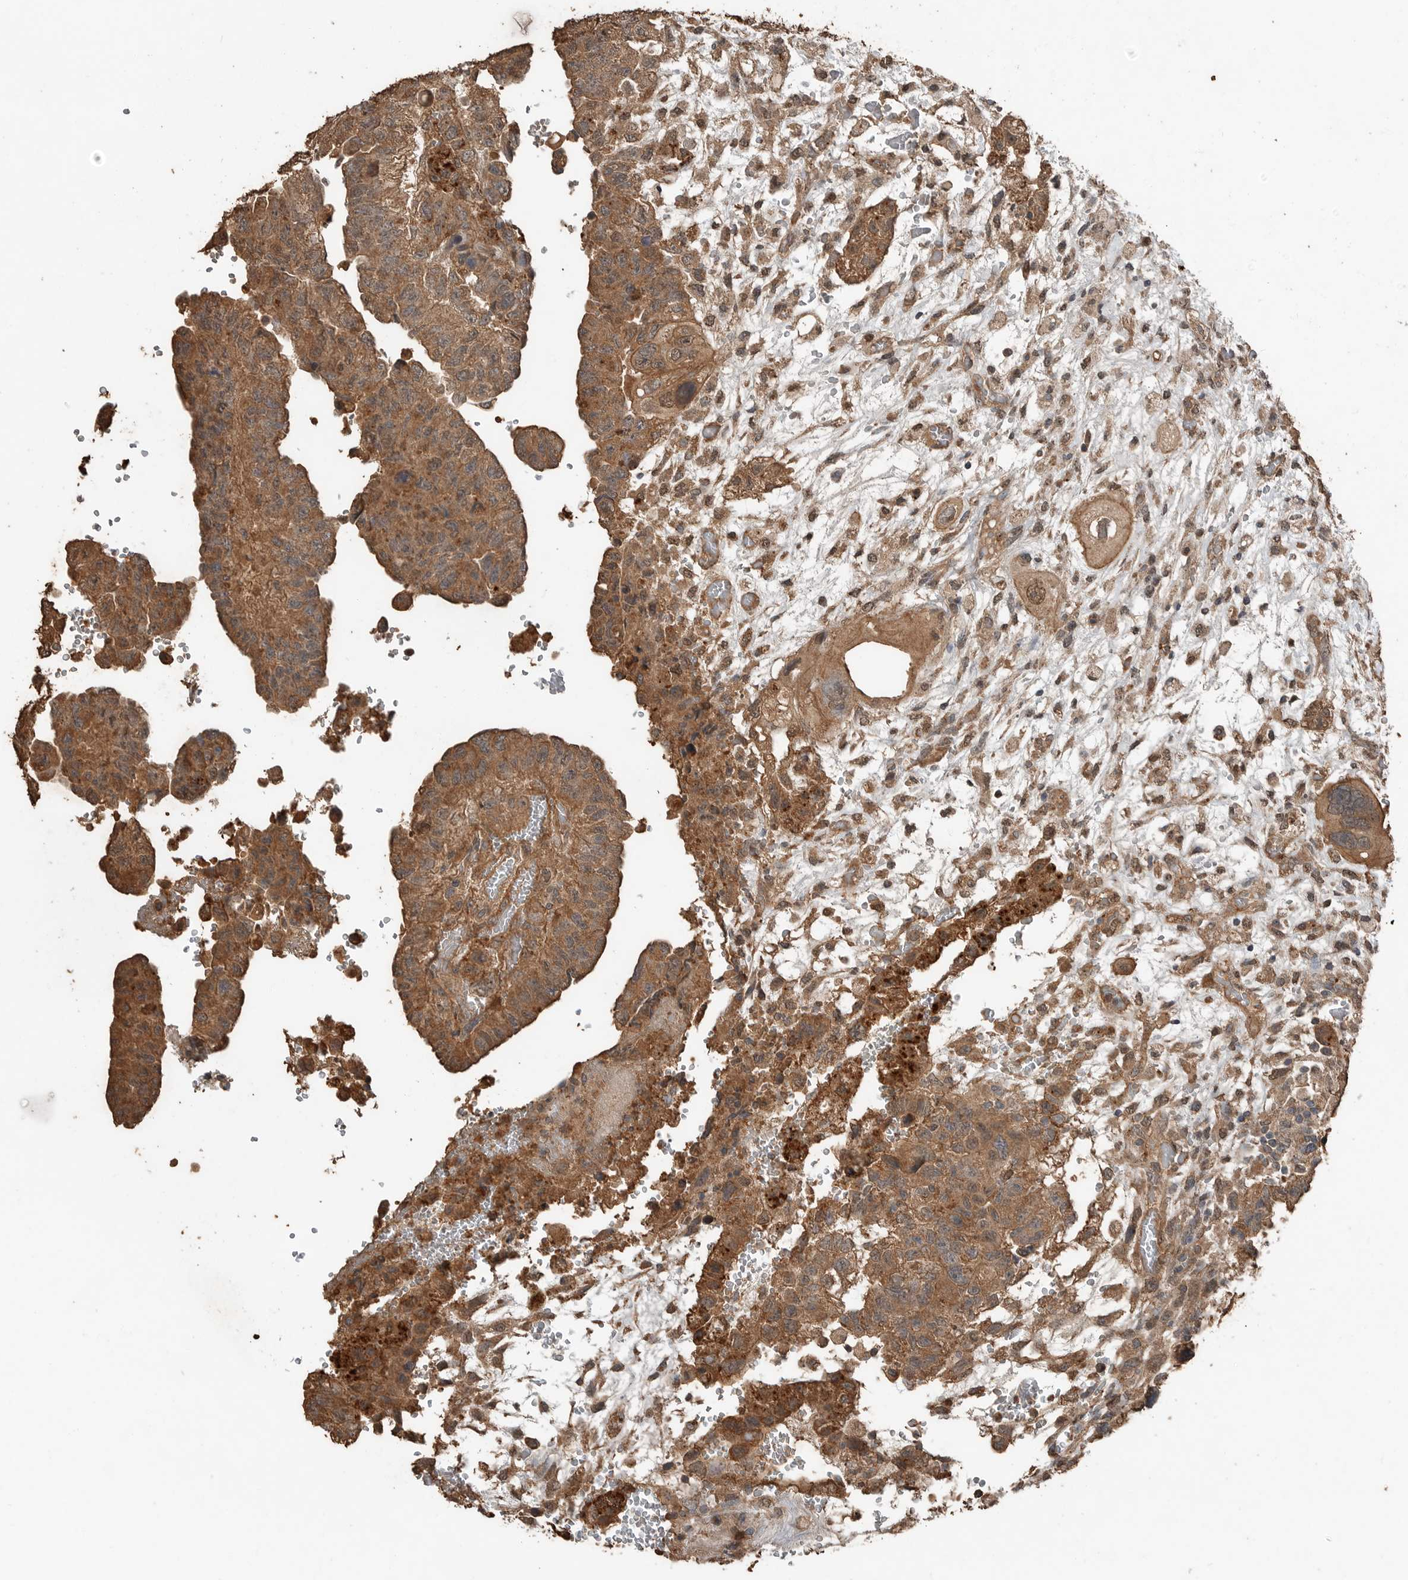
{"staining": {"intensity": "moderate", "quantity": ">75%", "location": "cytoplasmic/membranous"}, "tissue": "testis cancer", "cell_type": "Tumor cells", "image_type": "cancer", "snomed": [{"axis": "morphology", "description": "Carcinoma, Embryonal, NOS"}, {"axis": "topography", "description": "Testis"}], "caption": "Tumor cells reveal moderate cytoplasmic/membranous staining in approximately >75% of cells in testis cancer (embryonal carcinoma). (IHC, brightfield microscopy, high magnification).", "gene": "BLZF1", "patient": {"sex": "male", "age": 36}}